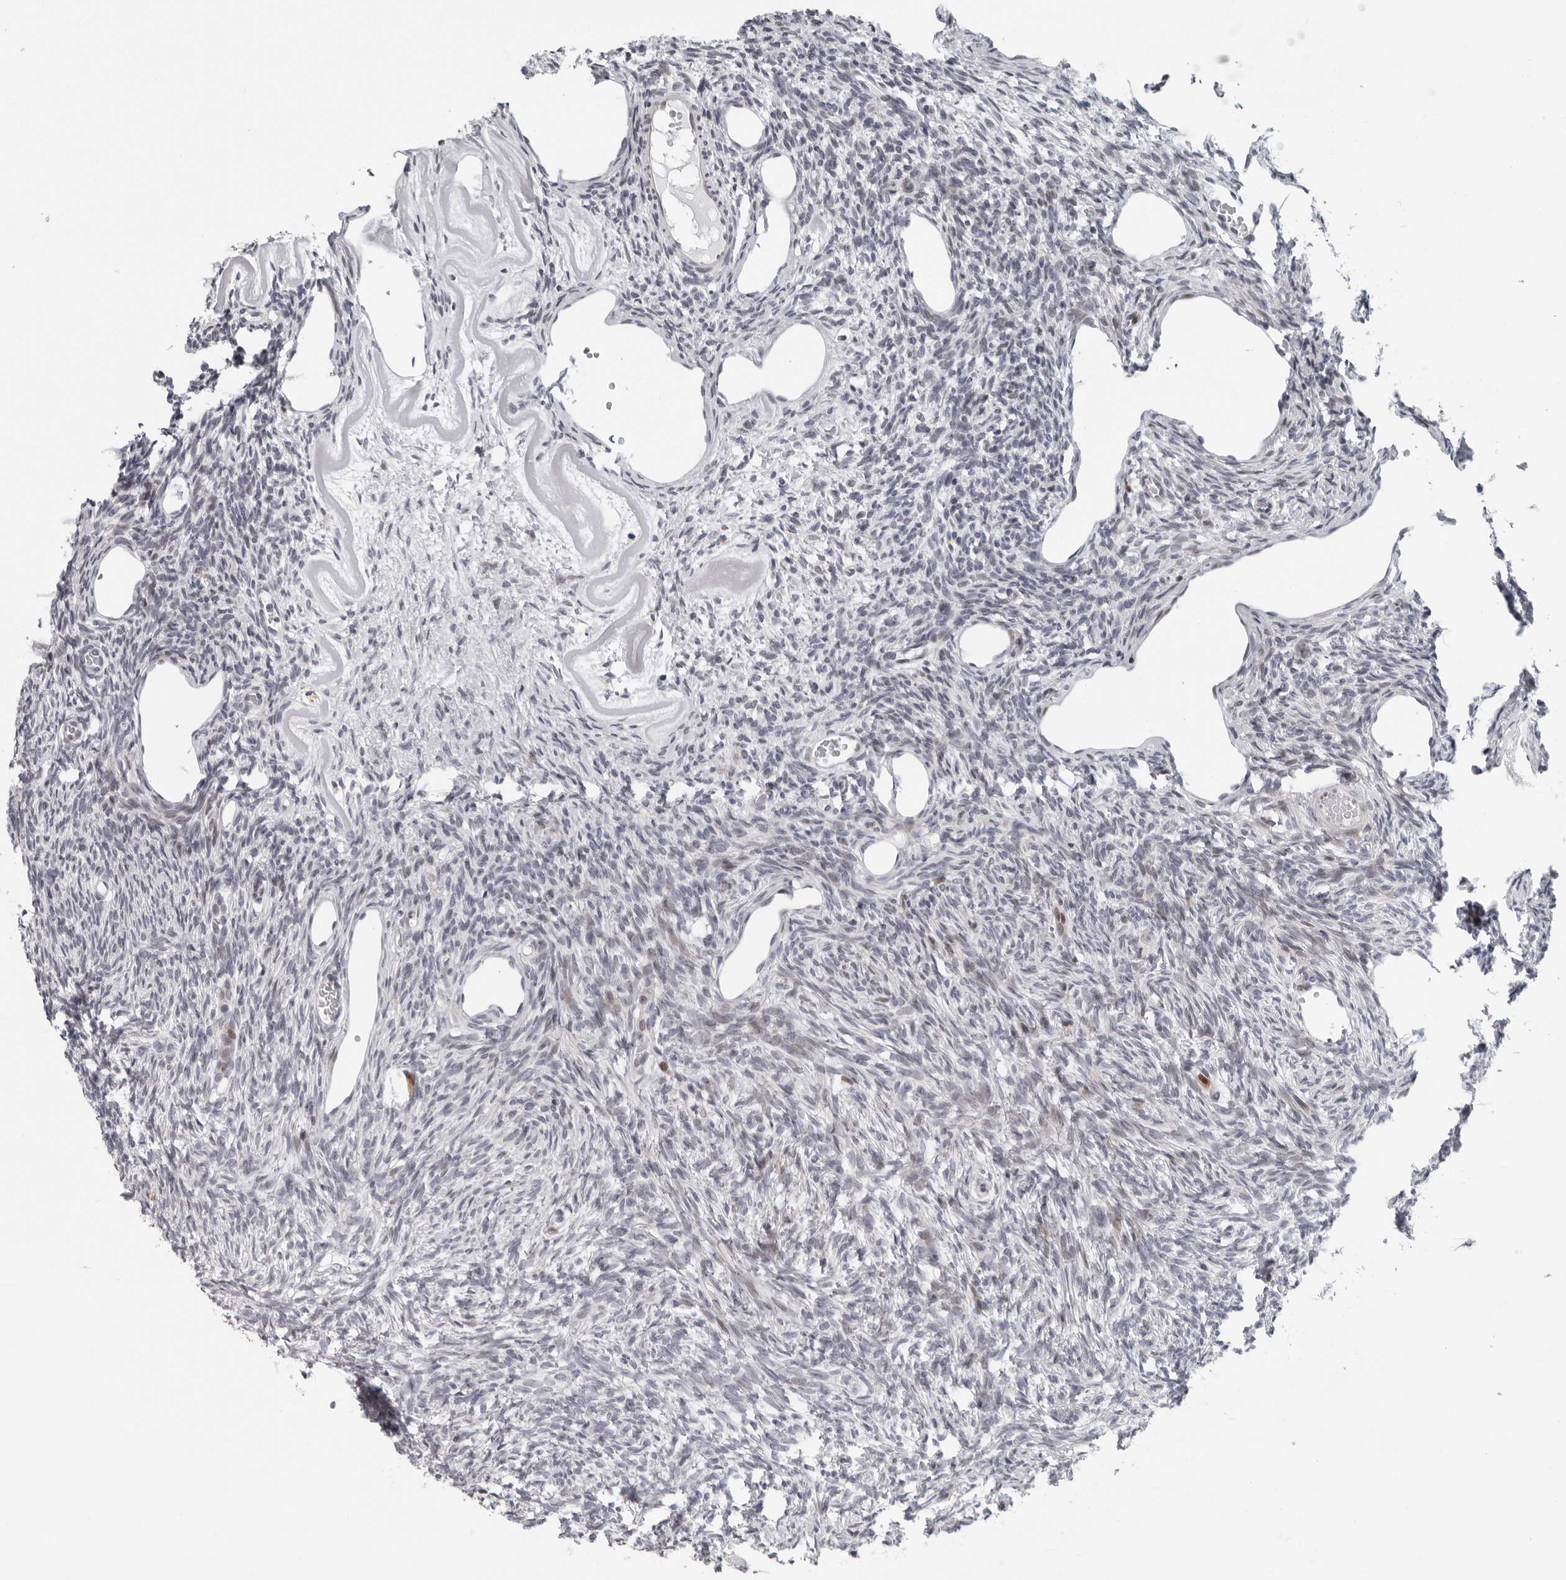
{"staining": {"intensity": "negative", "quantity": "none", "location": "none"}, "tissue": "ovary", "cell_type": "Ovarian stroma cells", "image_type": "normal", "snomed": [{"axis": "morphology", "description": "Normal tissue, NOS"}, {"axis": "topography", "description": "Ovary"}], "caption": "Micrograph shows no significant protein positivity in ovarian stroma cells of unremarkable ovary.", "gene": "PIP4K2C", "patient": {"sex": "female", "age": 33}}